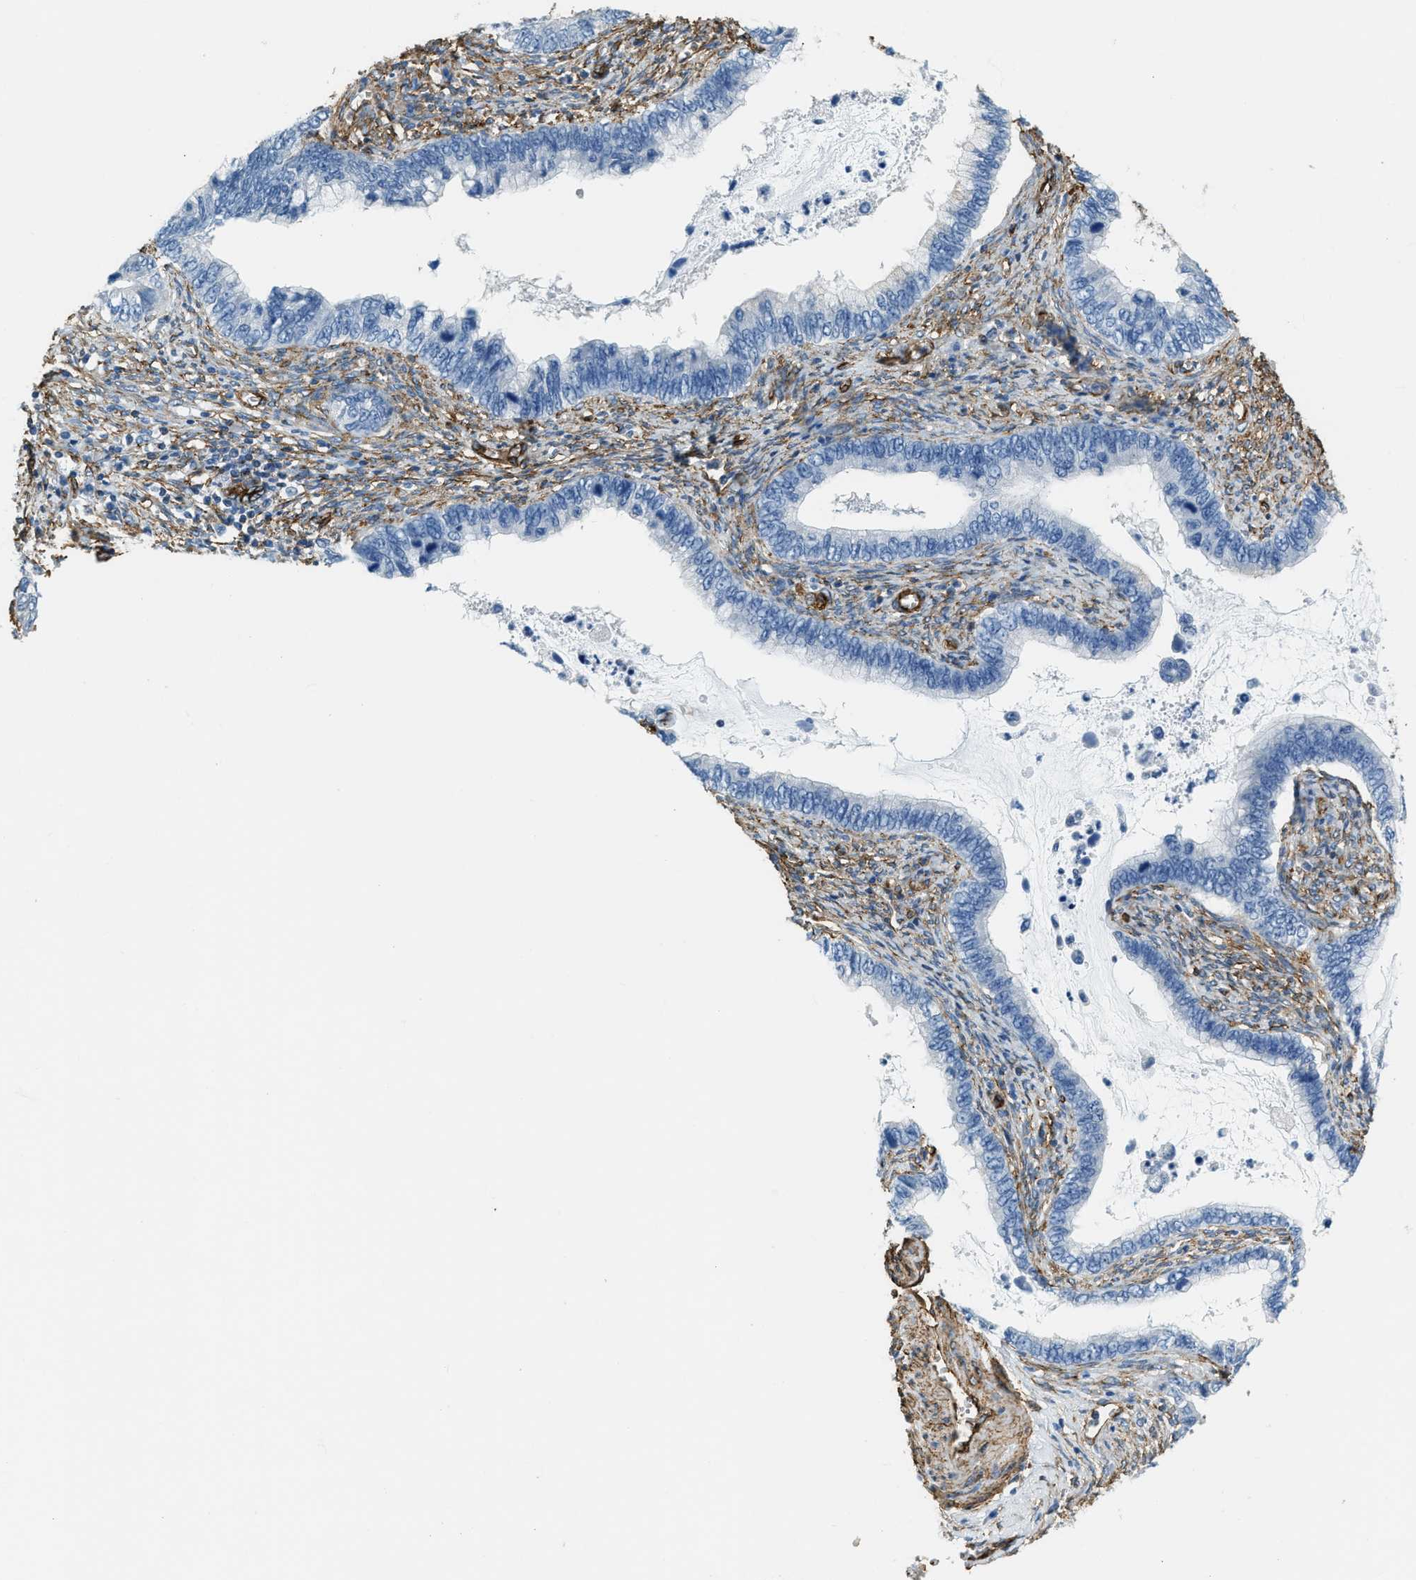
{"staining": {"intensity": "negative", "quantity": "none", "location": "none"}, "tissue": "cervical cancer", "cell_type": "Tumor cells", "image_type": "cancer", "snomed": [{"axis": "morphology", "description": "Adenocarcinoma, NOS"}, {"axis": "topography", "description": "Cervix"}], "caption": "Histopathology image shows no significant protein expression in tumor cells of adenocarcinoma (cervical).", "gene": "TMEM43", "patient": {"sex": "female", "age": 44}}